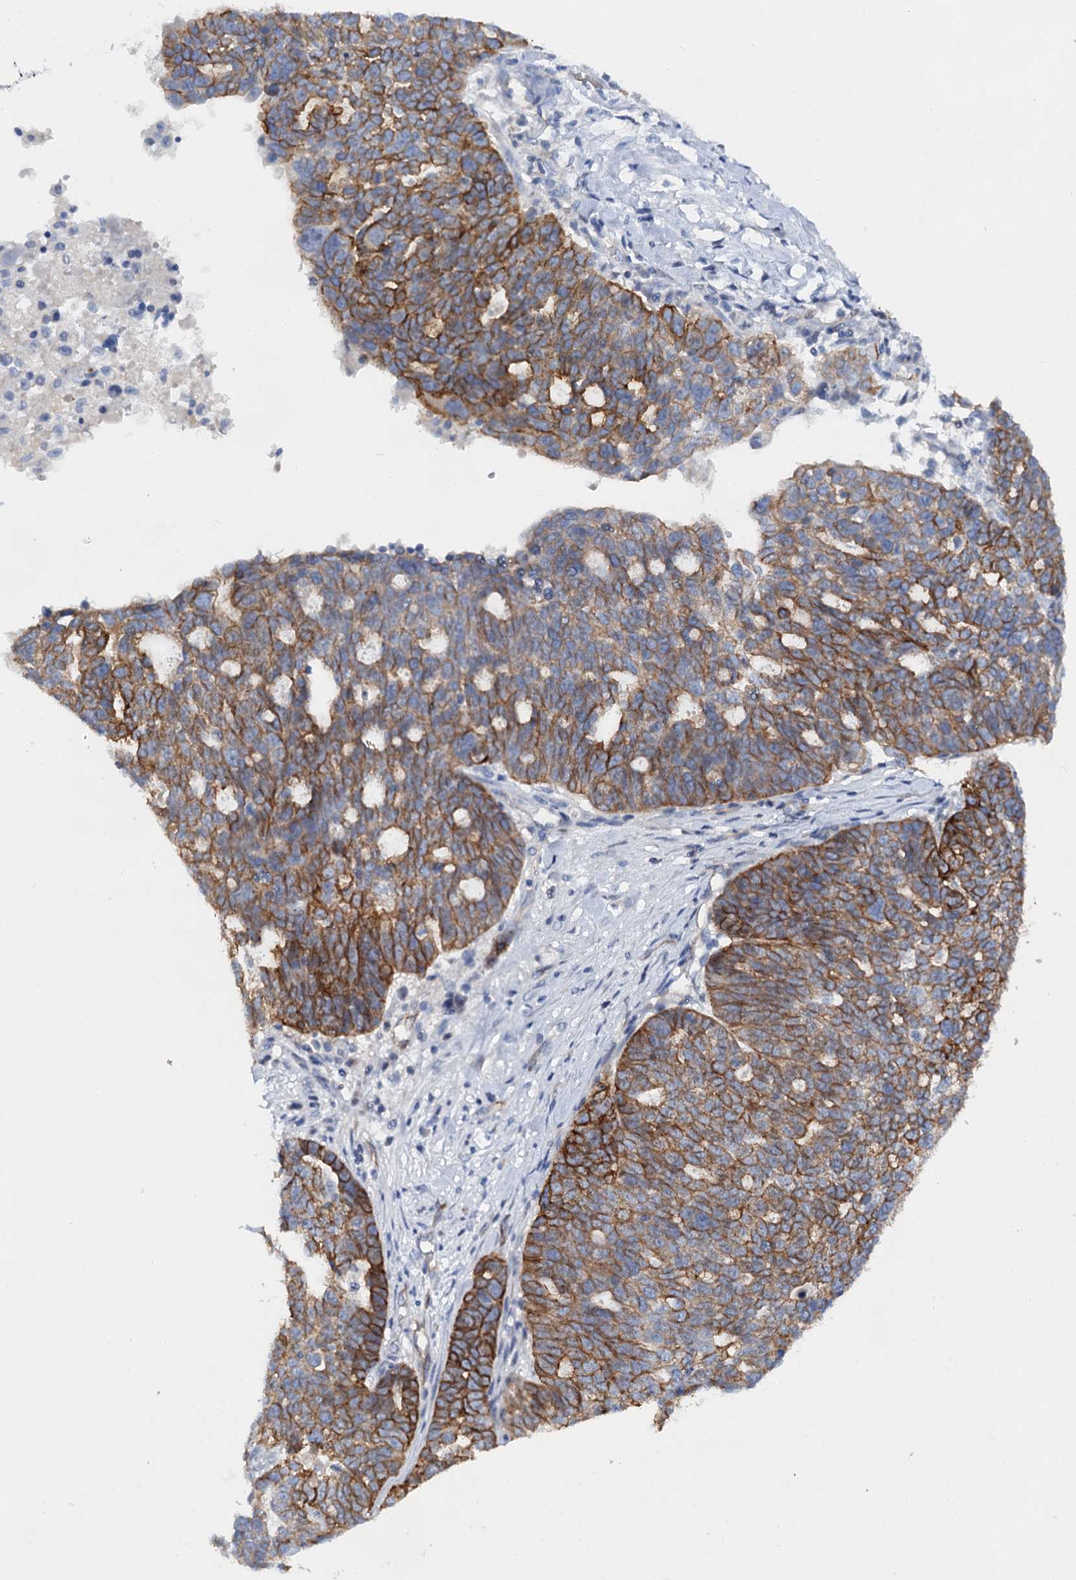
{"staining": {"intensity": "moderate", "quantity": "25%-75%", "location": "cytoplasmic/membranous"}, "tissue": "ovarian cancer", "cell_type": "Tumor cells", "image_type": "cancer", "snomed": [{"axis": "morphology", "description": "Cystadenocarcinoma, serous, NOS"}, {"axis": "topography", "description": "Ovary"}], "caption": "Tumor cells demonstrate medium levels of moderate cytoplasmic/membranous staining in approximately 25%-75% of cells in ovarian cancer.", "gene": "ABLIM1", "patient": {"sex": "female", "age": 59}}